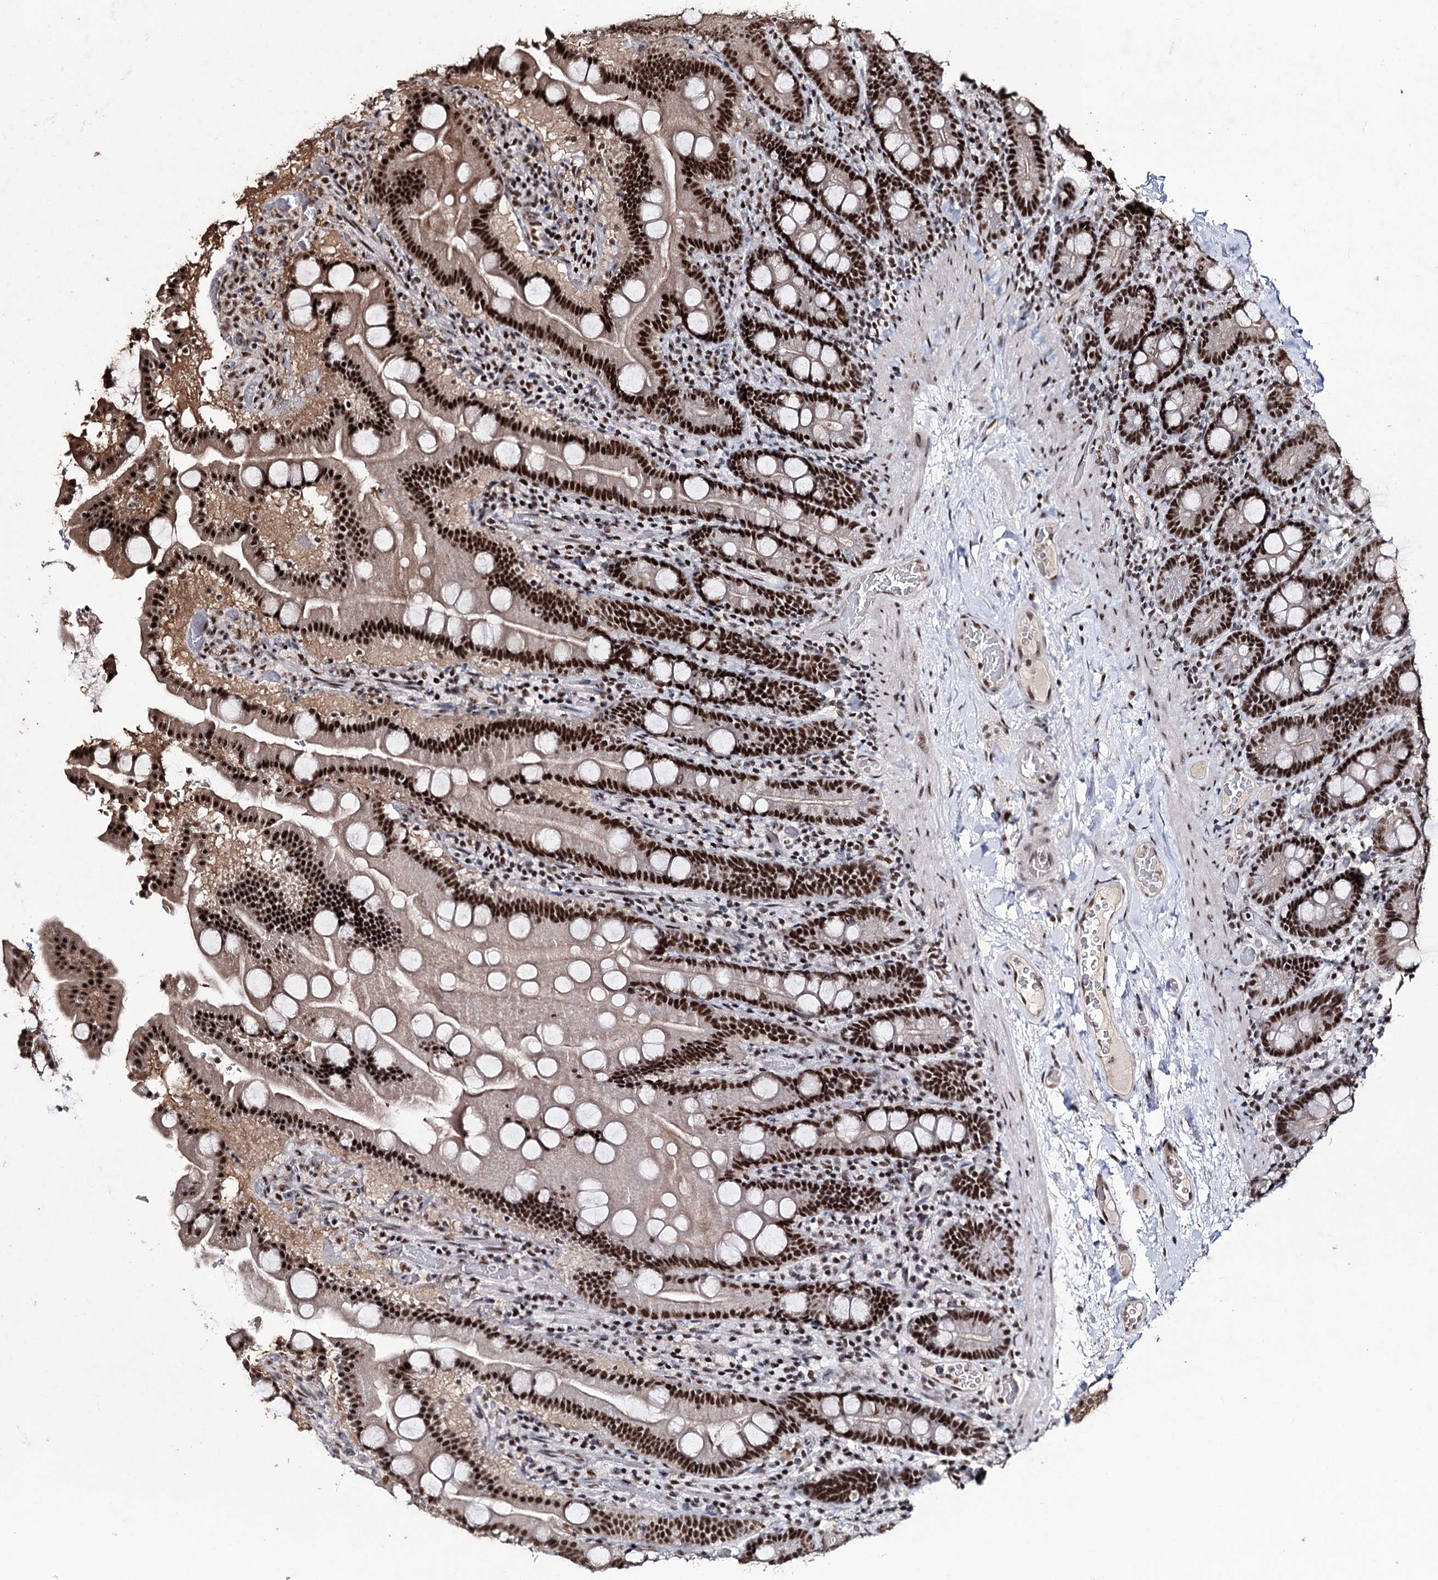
{"staining": {"intensity": "strong", "quantity": ">75%", "location": "nuclear"}, "tissue": "duodenum", "cell_type": "Glandular cells", "image_type": "normal", "snomed": [{"axis": "morphology", "description": "Normal tissue, NOS"}, {"axis": "topography", "description": "Duodenum"}], "caption": "Protein staining shows strong nuclear staining in about >75% of glandular cells in normal duodenum. The staining was performed using DAB (3,3'-diaminobenzidine), with brown indicating positive protein expression. Nuclei are stained blue with hematoxylin.", "gene": "U2SURP", "patient": {"sex": "male", "age": 55}}